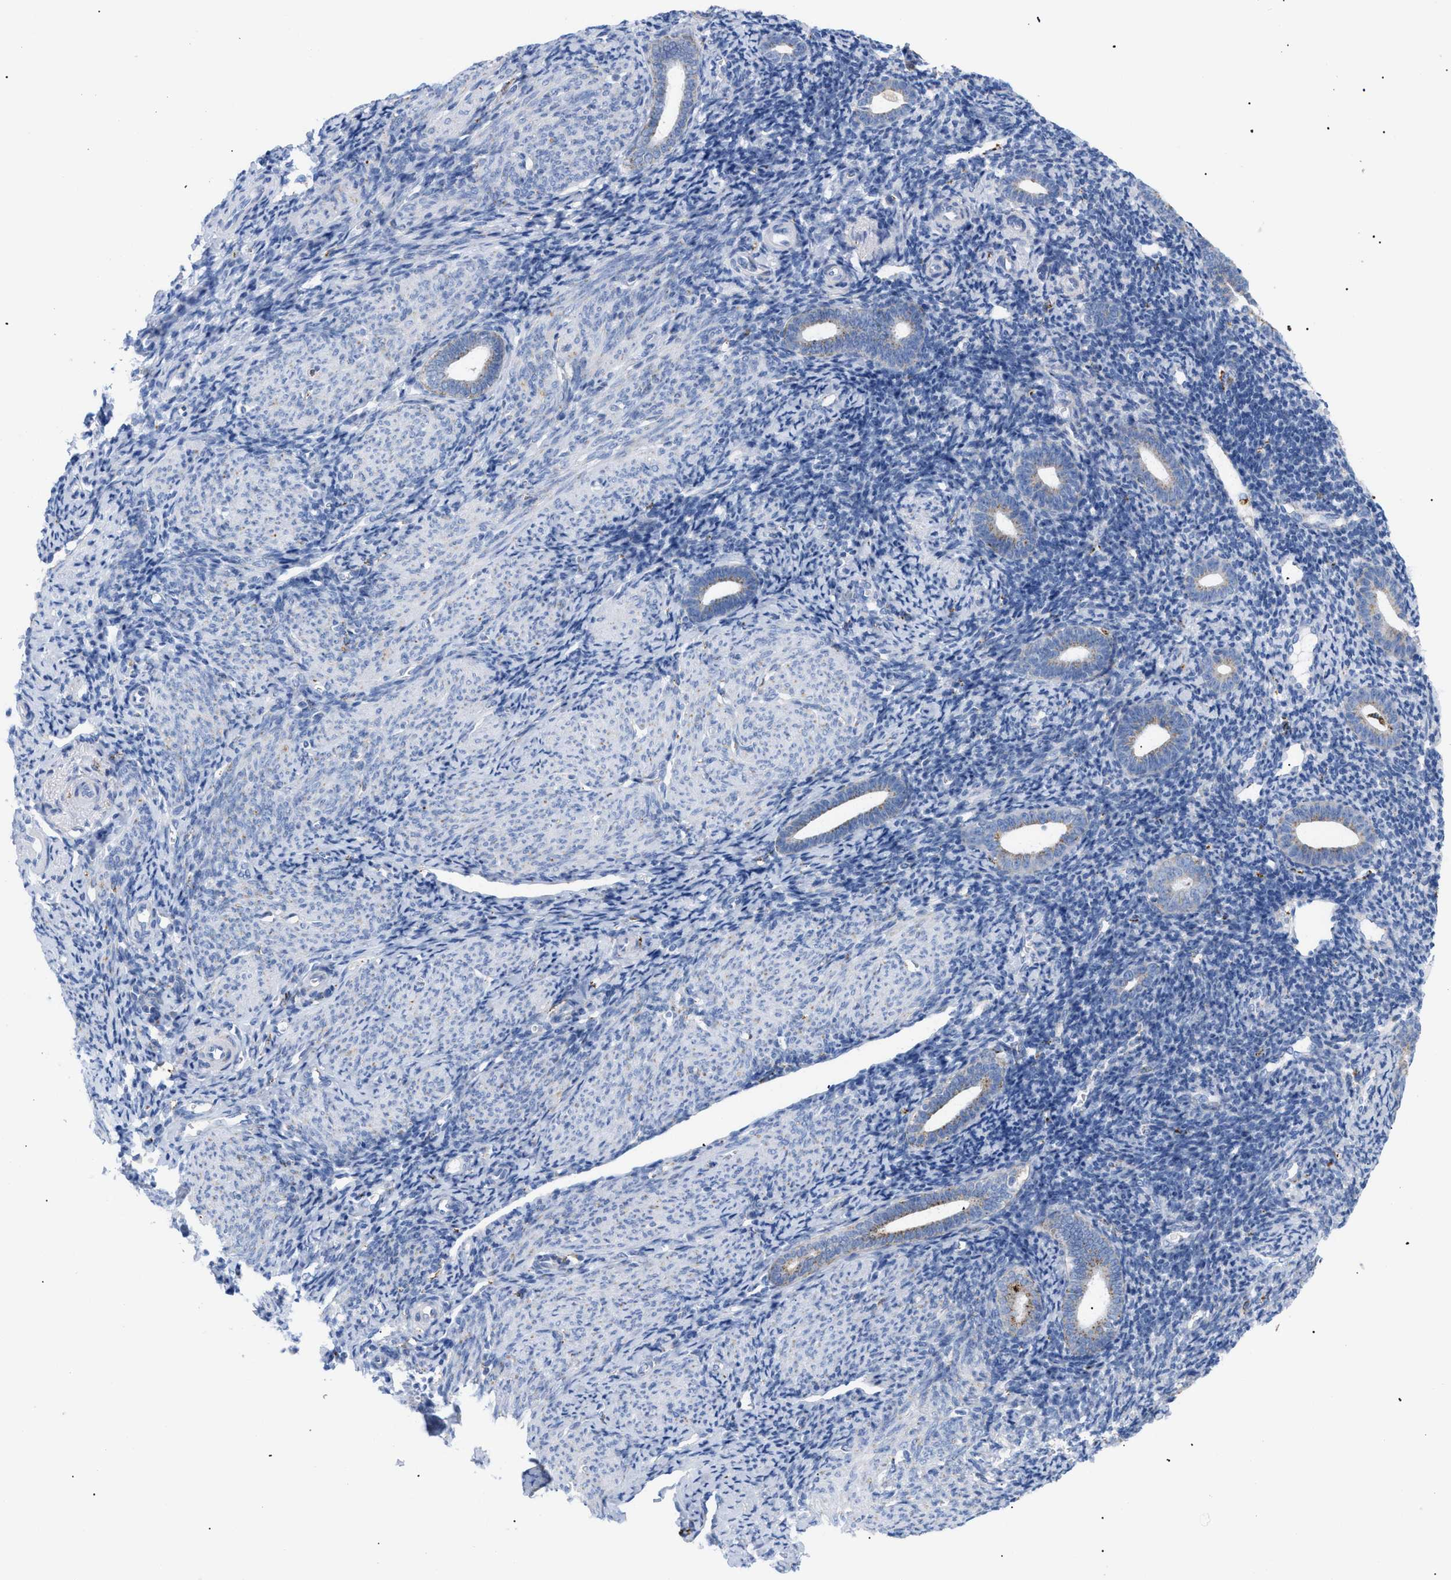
{"staining": {"intensity": "negative", "quantity": "none", "location": "none"}, "tissue": "endometrium", "cell_type": "Cells in endometrial stroma", "image_type": "normal", "snomed": [{"axis": "morphology", "description": "Normal tissue, NOS"}, {"axis": "topography", "description": "Endometrium"}], "caption": "Endometrium was stained to show a protein in brown. There is no significant staining in cells in endometrial stroma. Brightfield microscopy of immunohistochemistry stained with DAB (3,3'-diaminobenzidine) (brown) and hematoxylin (blue), captured at high magnification.", "gene": "DRAM2", "patient": {"sex": "female", "age": 50}}